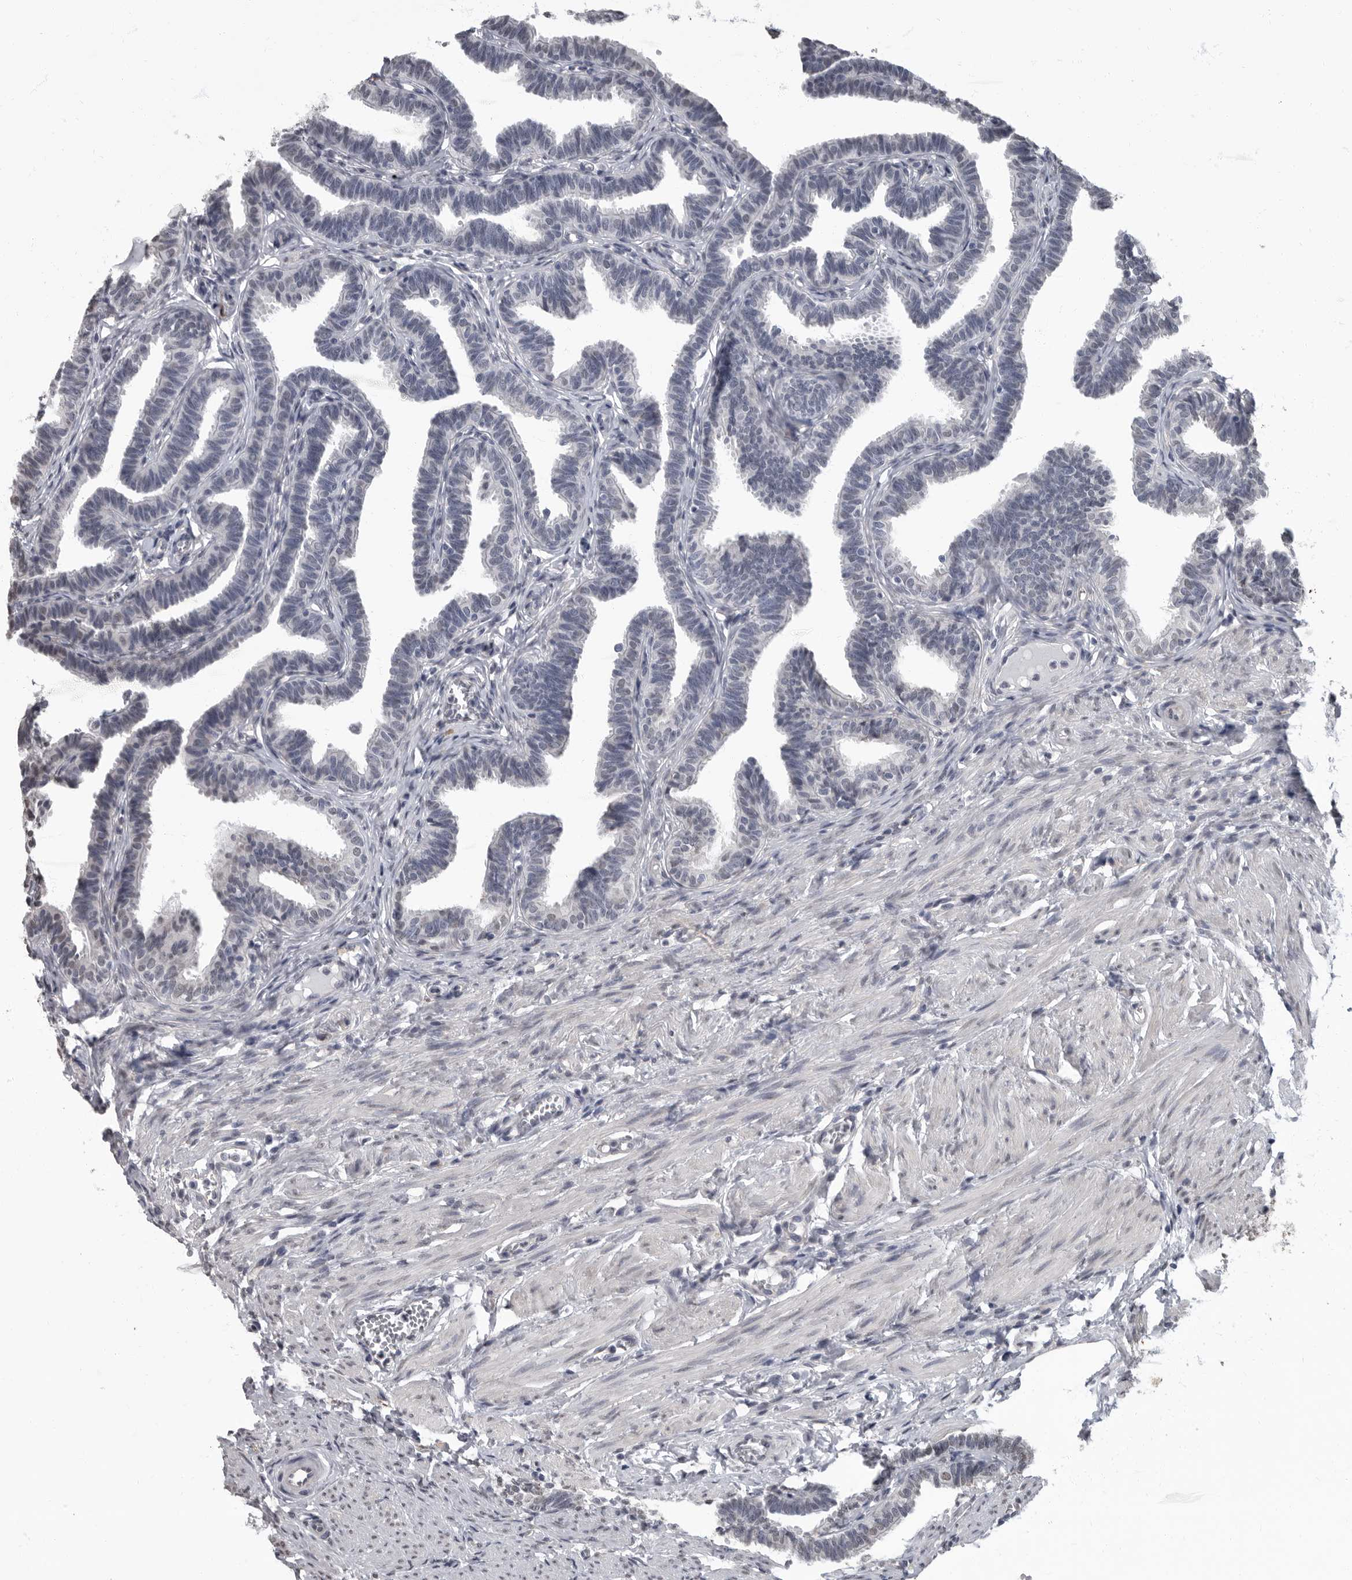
{"staining": {"intensity": "weak", "quantity": "<25%", "location": "nuclear"}, "tissue": "fallopian tube", "cell_type": "Glandular cells", "image_type": "normal", "snomed": [{"axis": "morphology", "description": "Normal tissue, NOS"}, {"axis": "topography", "description": "Fallopian tube"}, {"axis": "topography", "description": "Ovary"}], "caption": "Human fallopian tube stained for a protein using immunohistochemistry (IHC) exhibits no positivity in glandular cells.", "gene": "ARHGEF10", "patient": {"sex": "female", "age": 23}}